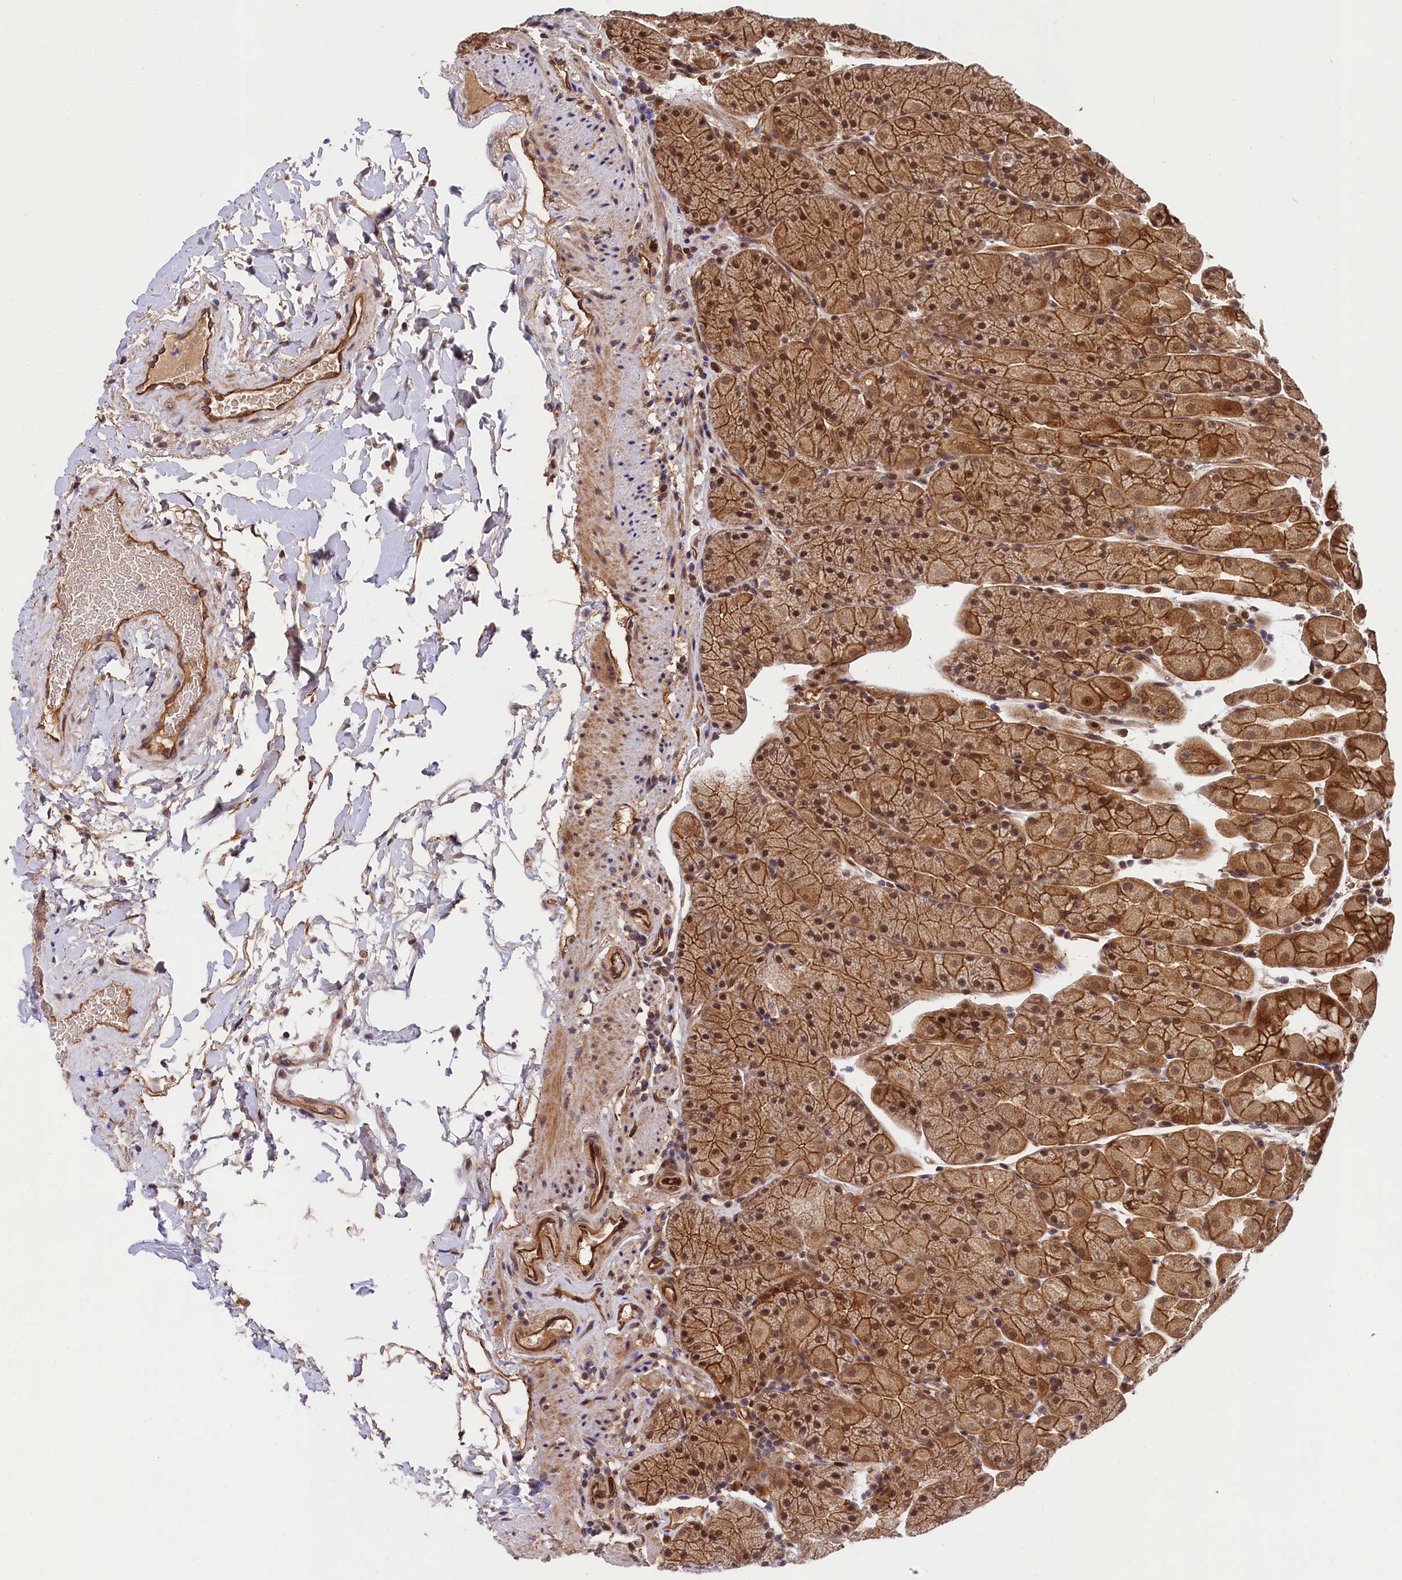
{"staining": {"intensity": "strong", "quantity": ">75%", "location": "cytoplasmic/membranous,nuclear"}, "tissue": "stomach", "cell_type": "Glandular cells", "image_type": "normal", "snomed": [{"axis": "morphology", "description": "Normal tissue, NOS"}, {"axis": "topography", "description": "Stomach, upper"}, {"axis": "topography", "description": "Stomach, lower"}], "caption": "Brown immunohistochemical staining in unremarkable stomach shows strong cytoplasmic/membranous,nuclear positivity in about >75% of glandular cells. The staining was performed using DAB (3,3'-diaminobenzidine), with brown indicating positive protein expression. Nuclei are stained blue with hematoxylin.", "gene": "ARL14EP", "patient": {"sex": "male", "age": 67}}